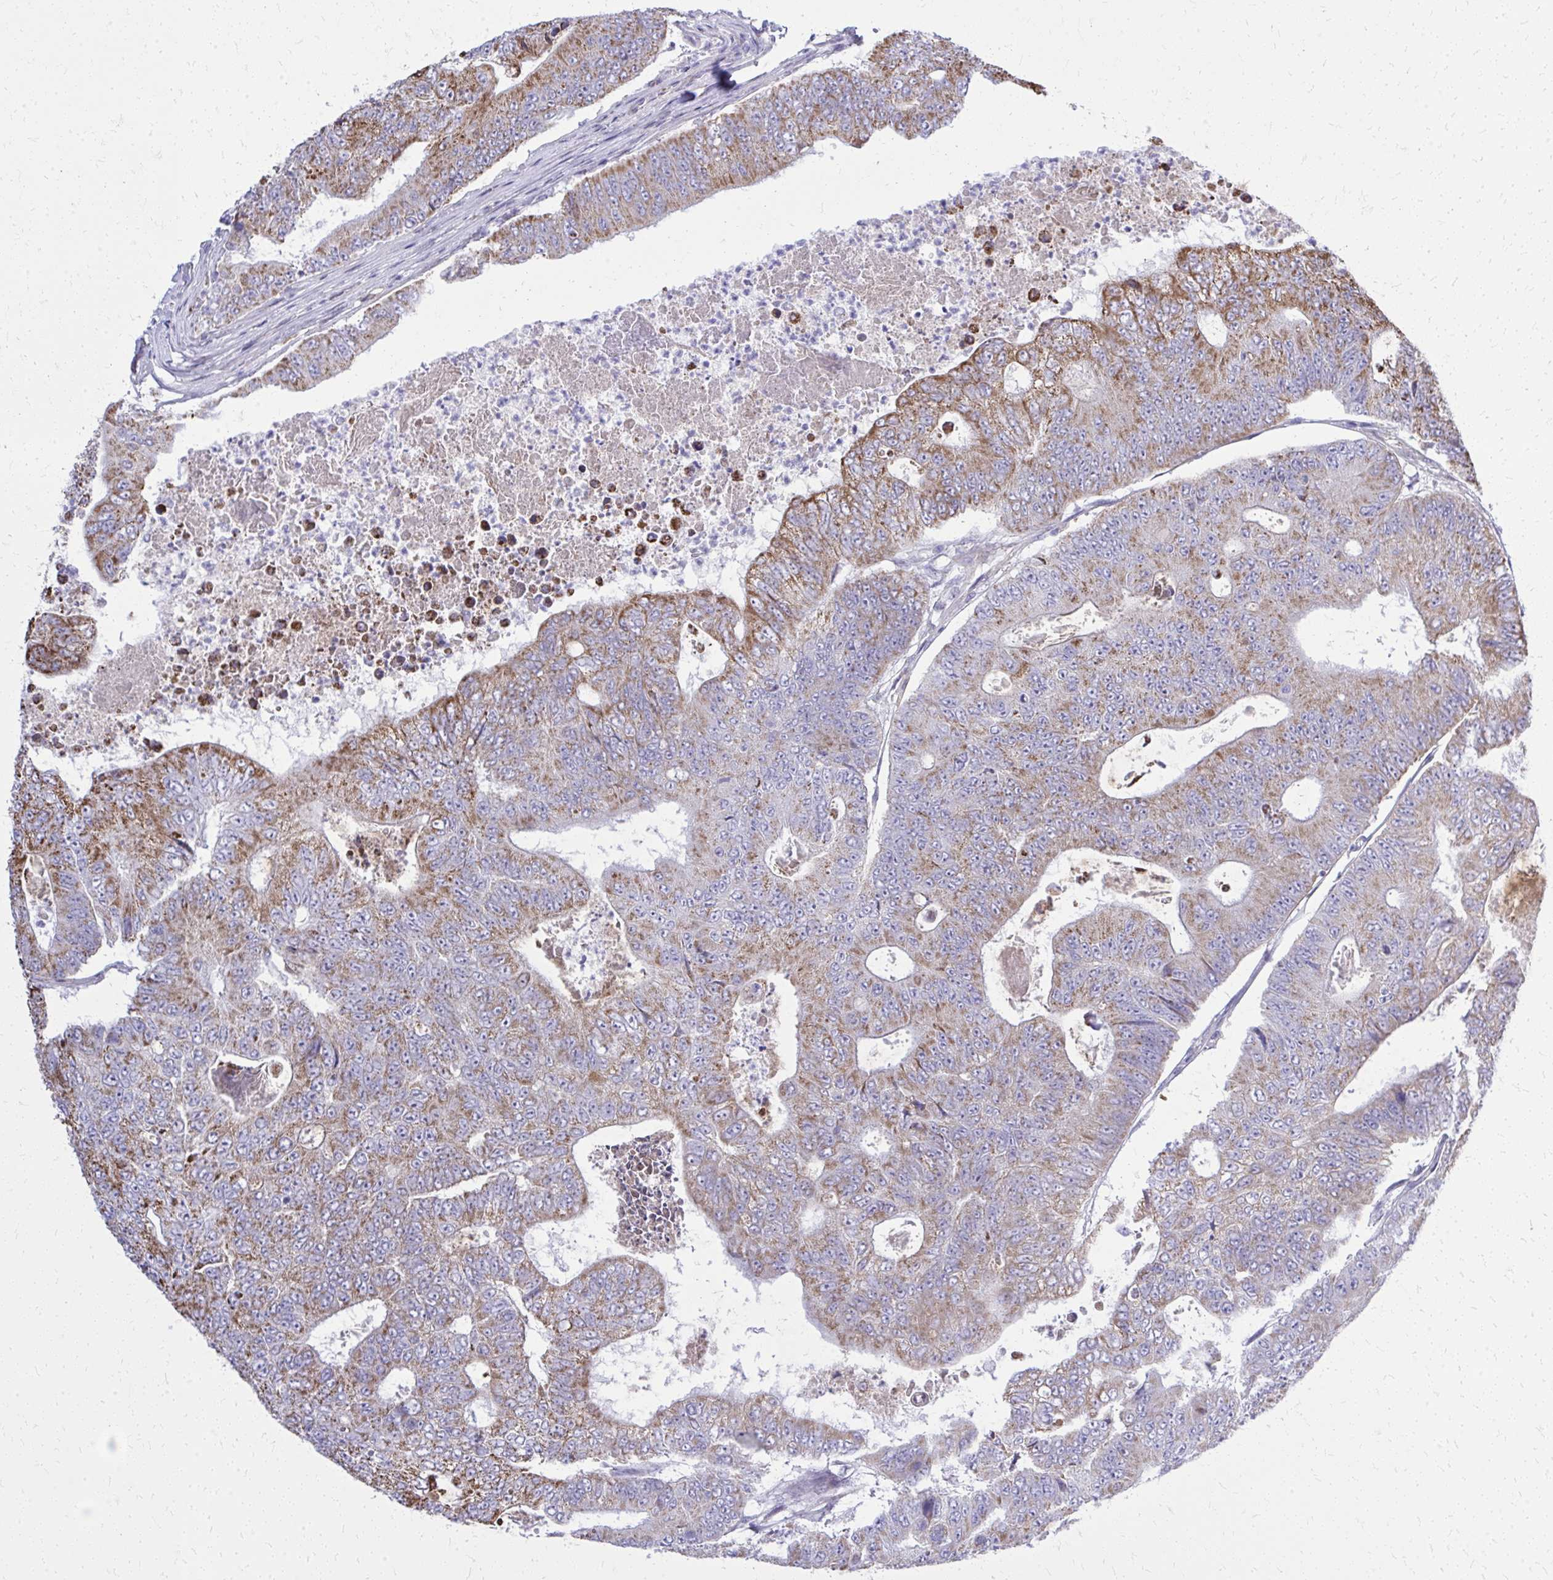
{"staining": {"intensity": "moderate", "quantity": ">75%", "location": "cytoplasmic/membranous"}, "tissue": "colorectal cancer", "cell_type": "Tumor cells", "image_type": "cancer", "snomed": [{"axis": "morphology", "description": "Adenocarcinoma, NOS"}, {"axis": "topography", "description": "Colon"}], "caption": "Immunohistochemical staining of colorectal adenocarcinoma exhibits moderate cytoplasmic/membranous protein positivity in approximately >75% of tumor cells.", "gene": "ZNF362", "patient": {"sex": "female", "age": 48}}